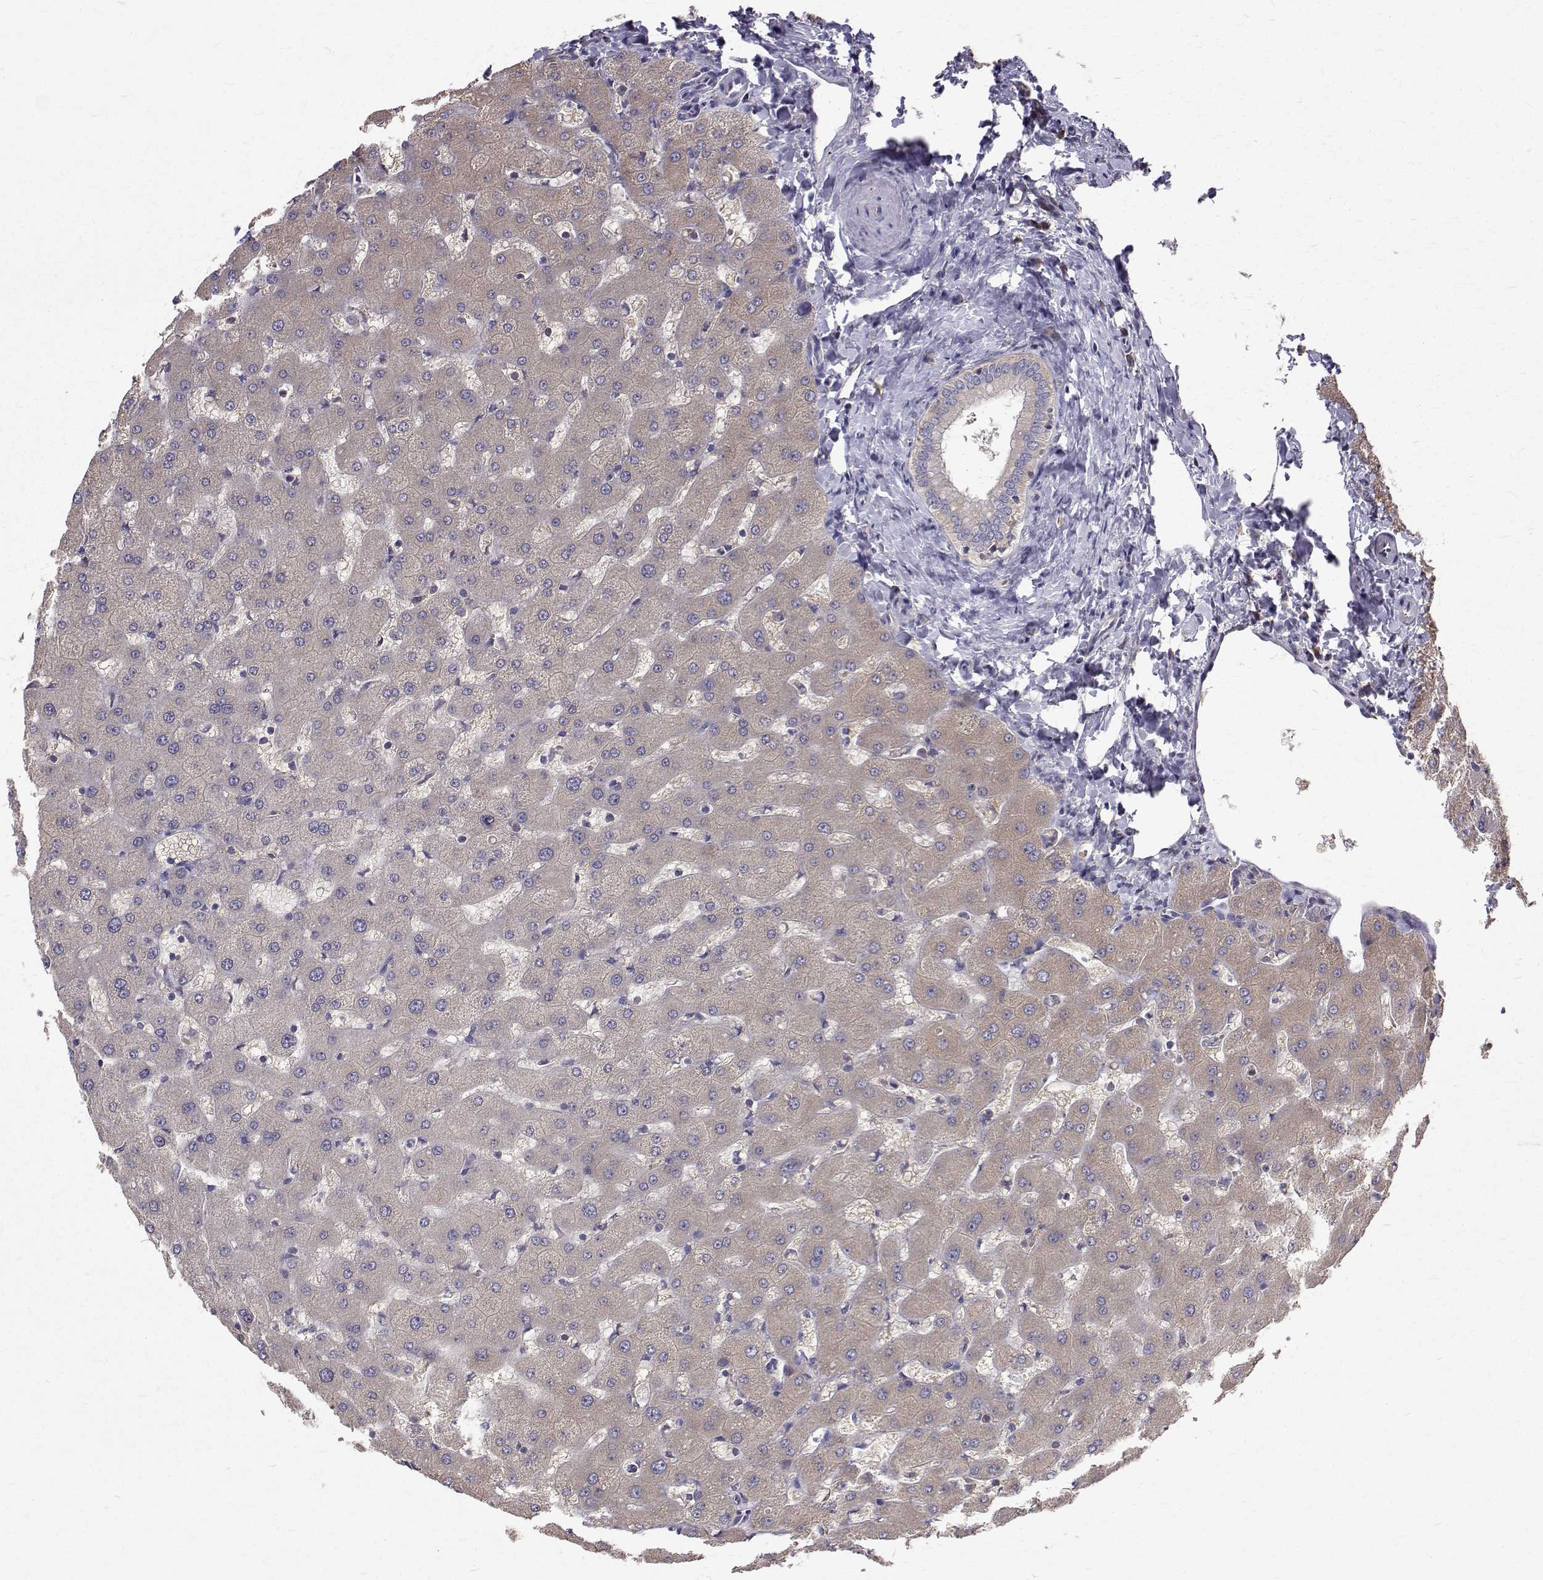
{"staining": {"intensity": "negative", "quantity": "none", "location": "none"}, "tissue": "liver", "cell_type": "Cholangiocytes", "image_type": "normal", "snomed": [{"axis": "morphology", "description": "Normal tissue, NOS"}, {"axis": "topography", "description": "Liver"}], "caption": "IHC image of benign liver: human liver stained with DAB demonstrates no significant protein staining in cholangiocytes. The staining is performed using DAB (3,3'-diaminobenzidine) brown chromogen with nuclei counter-stained in using hematoxylin.", "gene": "FARSB", "patient": {"sex": "female", "age": 63}}